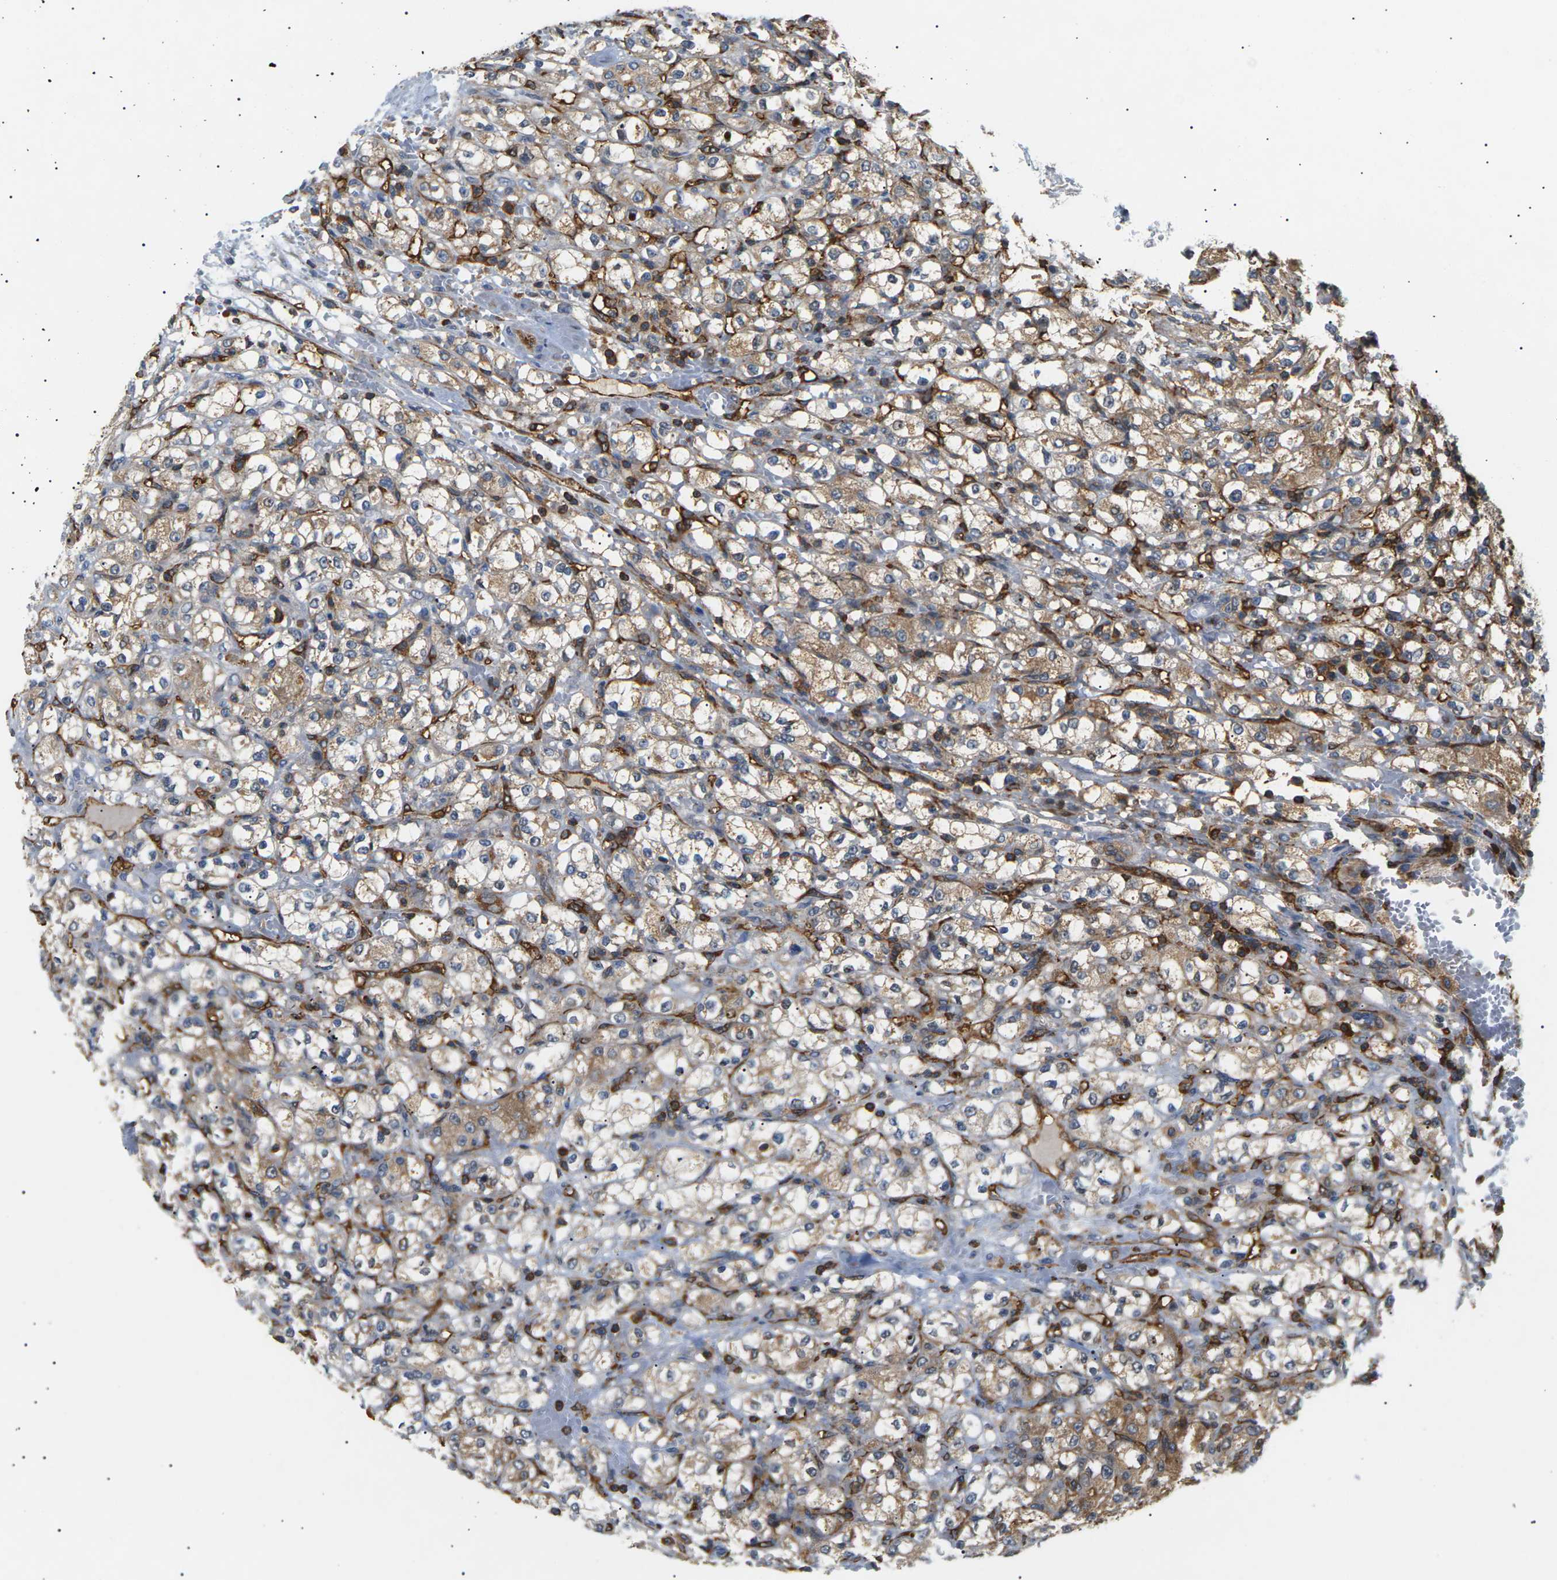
{"staining": {"intensity": "weak", "quantity": "25%-75%", "location": "cytoplasmic/membranous"}, "tissue": "renal cancer", "cell_type": "Tumor cells", "image_type": "cancer", "snomed": [{"axis": "morphology", "description": "Normal tissue, NOS"}, {"axis": "morphology", "description": "Adenocarcinoma, NOS"}, {"axis": "topography", "description": "Kidney"}], "caption": "Immunohistochemistry histopathology image of human renal cancer stained for a protein (brown), which shows low levels of weak cytoplasmic/membranous positivity in about 25%-75% of tumor cells.", "gene": "TMTC4", "patient": {"sex": "male", "age": 61}}